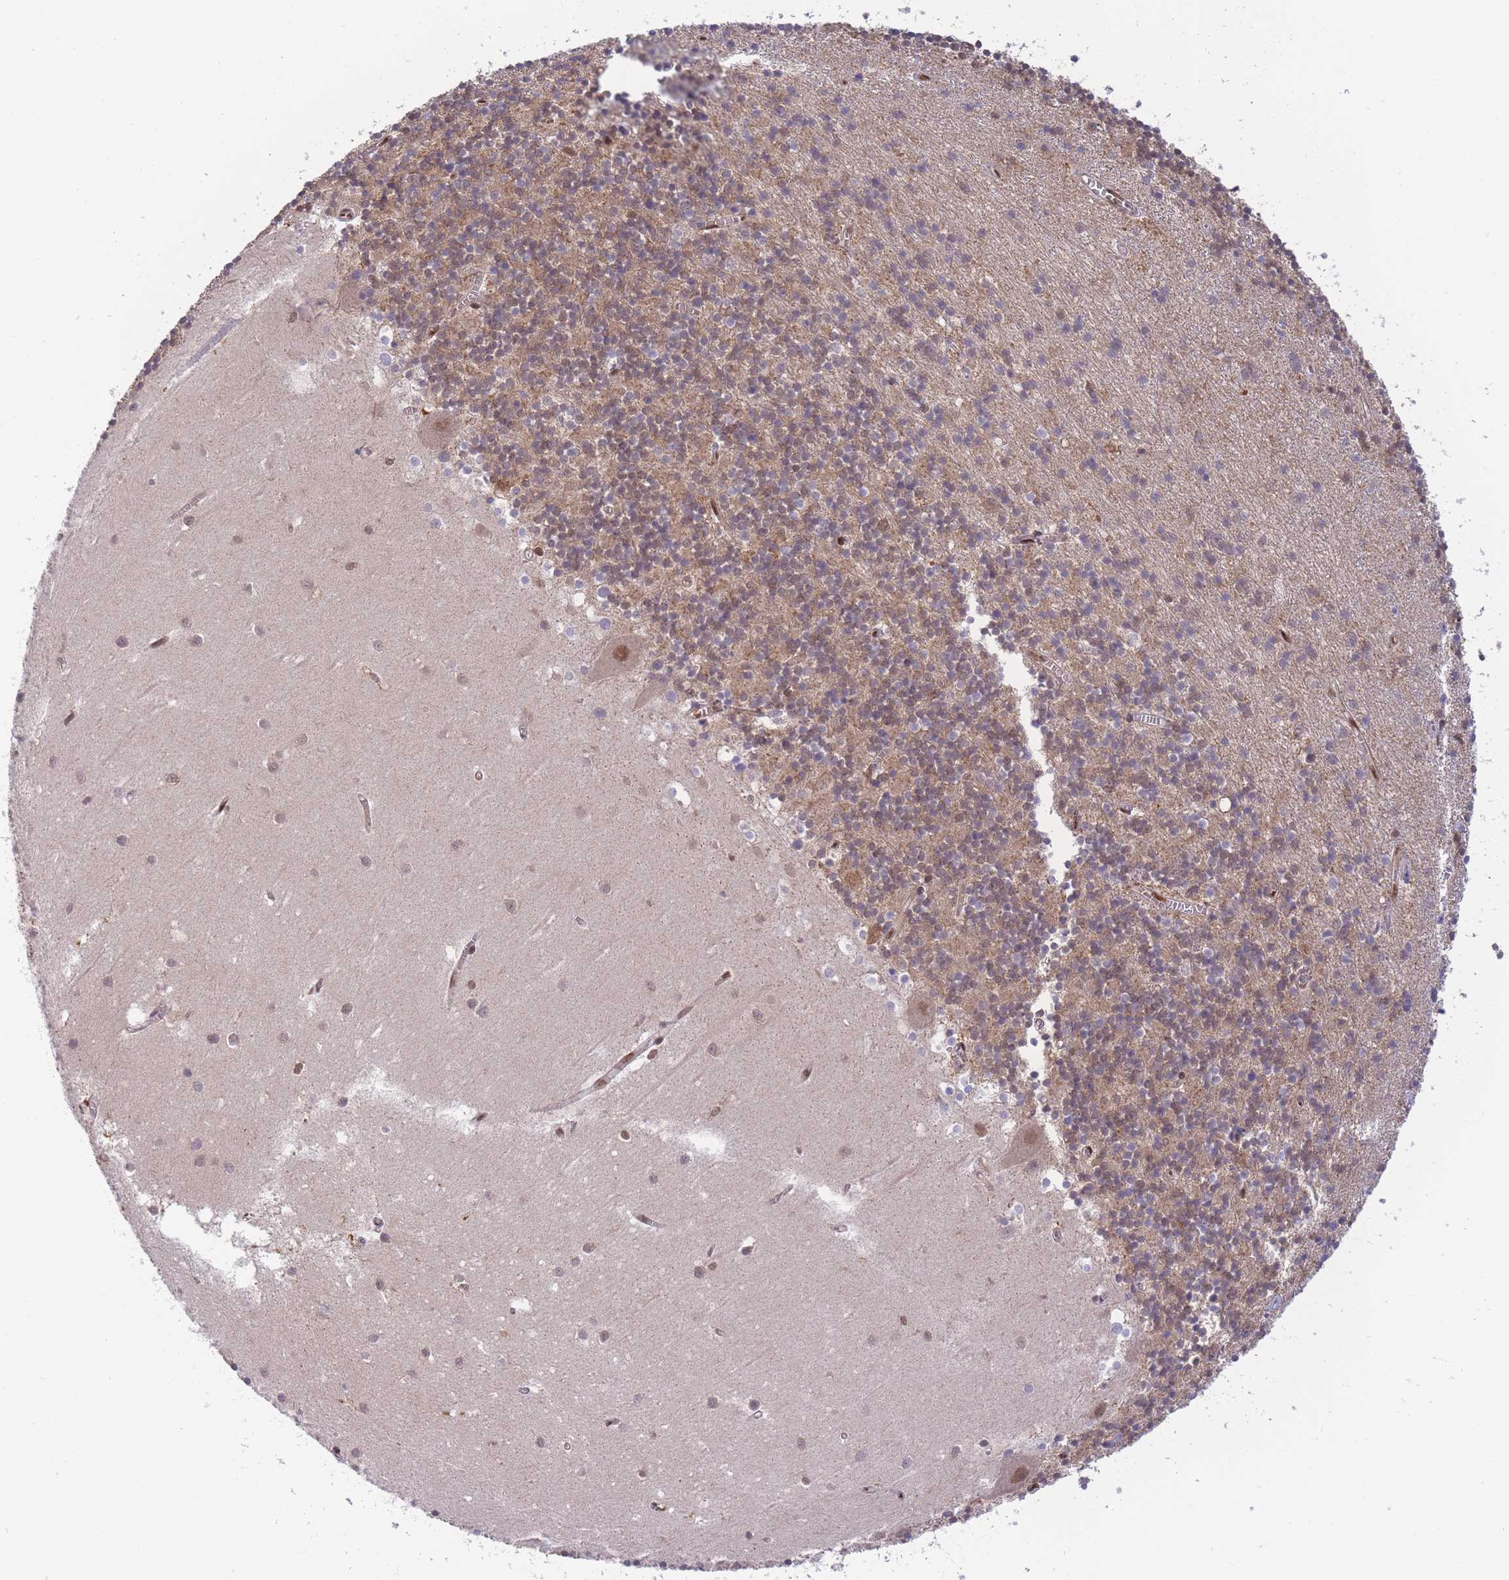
{"staining": {"intensity": "weak", "quantity": "25%-75%", "location": "cytoplasmic/membranous,nuclear"}, "tissue": "cerebellum", "cell_type": "Cells in granular layer", "image_type": "normal", "snomed": [{"axis": "morphology", "description": "Normal tissue, NOS"}, {"axis": "topography", "description": "Cerebellum"}], "caption": "Cells in granular layer show low levels of weak cytoplasmic/membranous,nuclear positivity in about 25%-75% of cells in normal cerebellum. (DAB IHC with brightfield microscopy, high magnification).", "gene": "NSFL1C", "patient": {"sex": "male", "age": 54}}